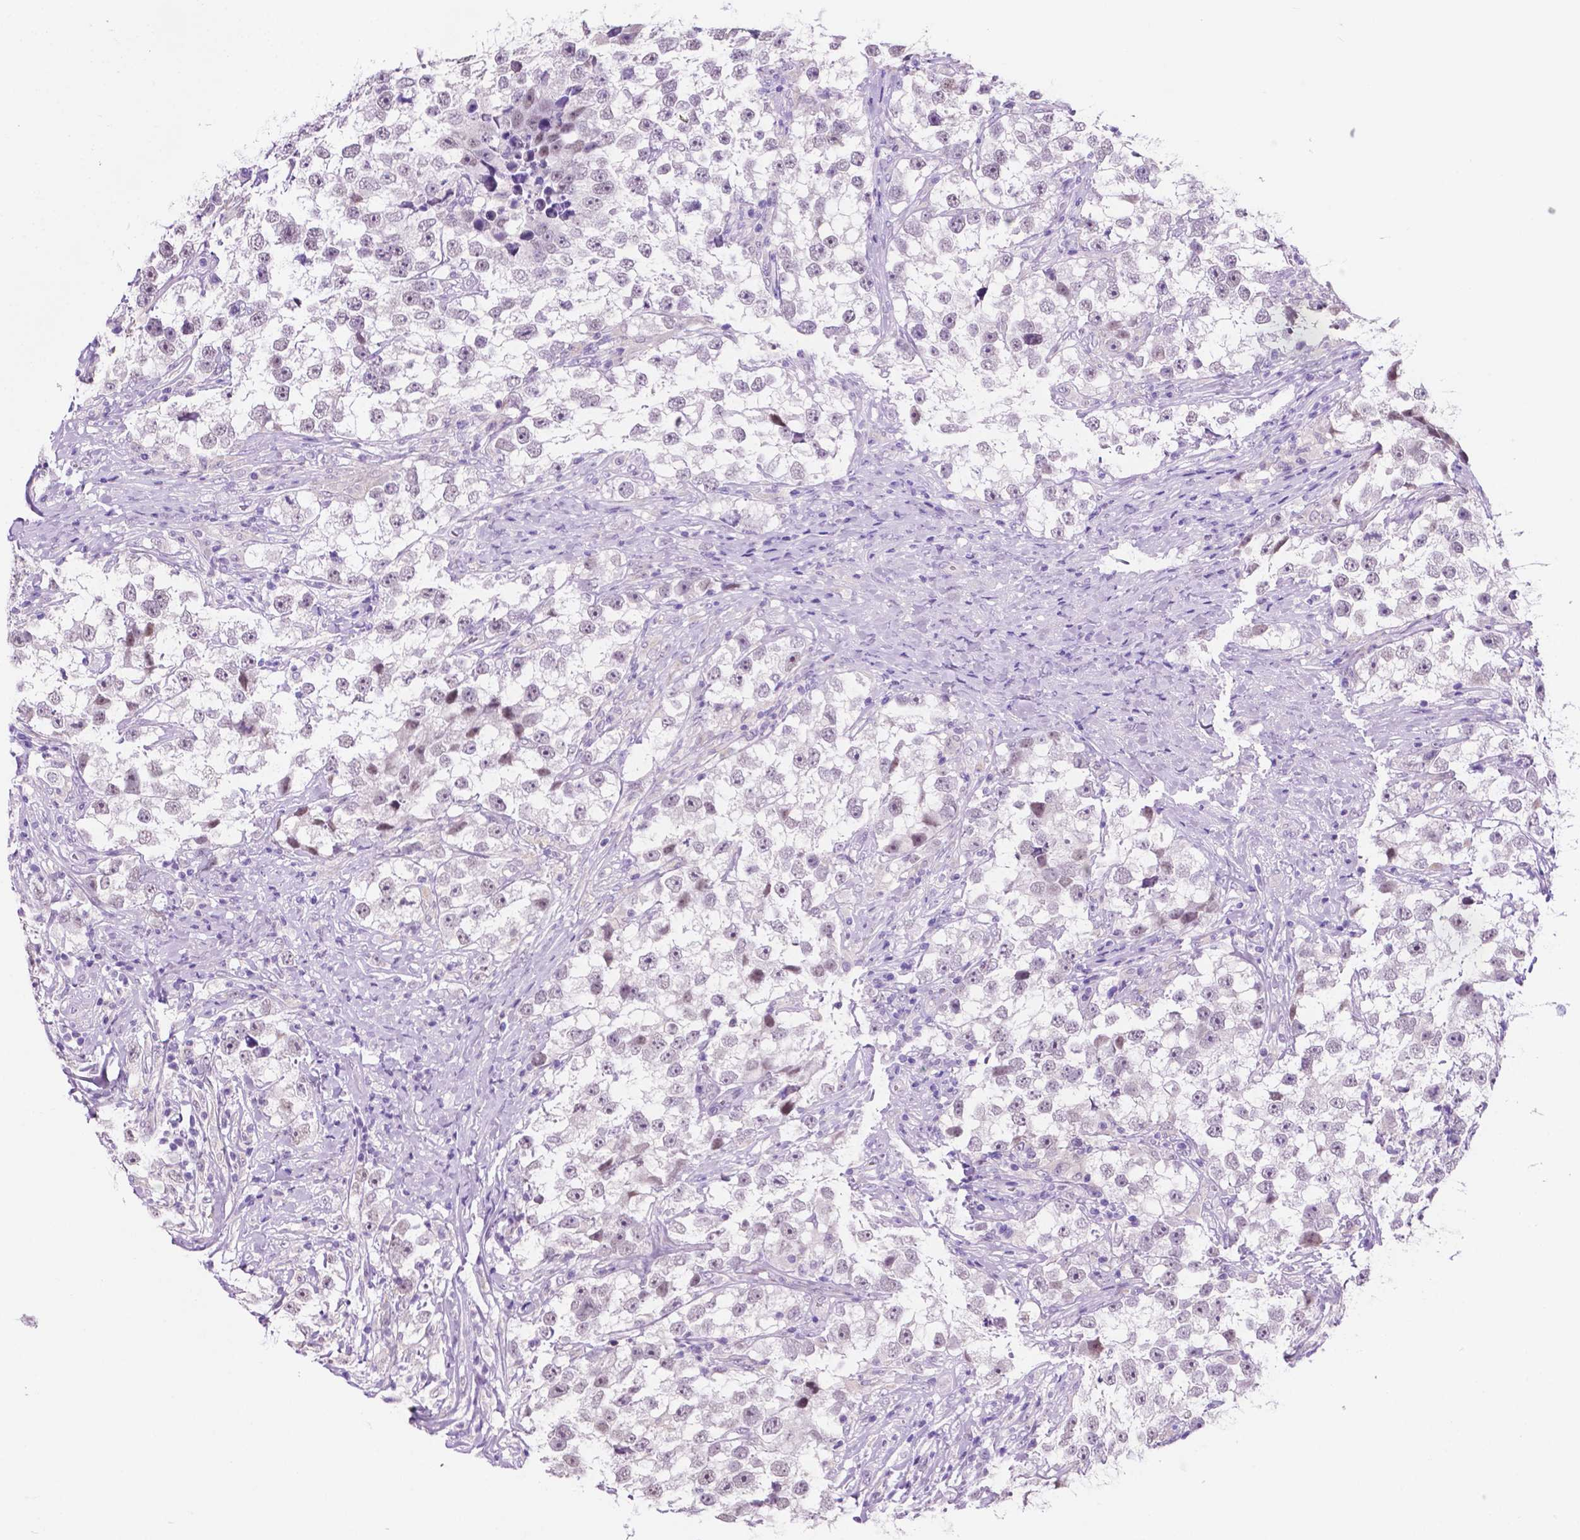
{"staining": {"intensity": "negative", "quantity": "none", "location": "none"}, "tissue": "testis cancer", "cell_type": "Tumor cells", "image_type": "cancer", "snomed": [{"axis": "morphology", "description": "Seminoma, NOS"}, {"axis": "topography", "description": "Testis"}], "caption": "The micrograph exhibits no staining of tumor cells in testis seminoma.", "gene": "ACY3", "patient": {"sex": "male", "age": 46}}